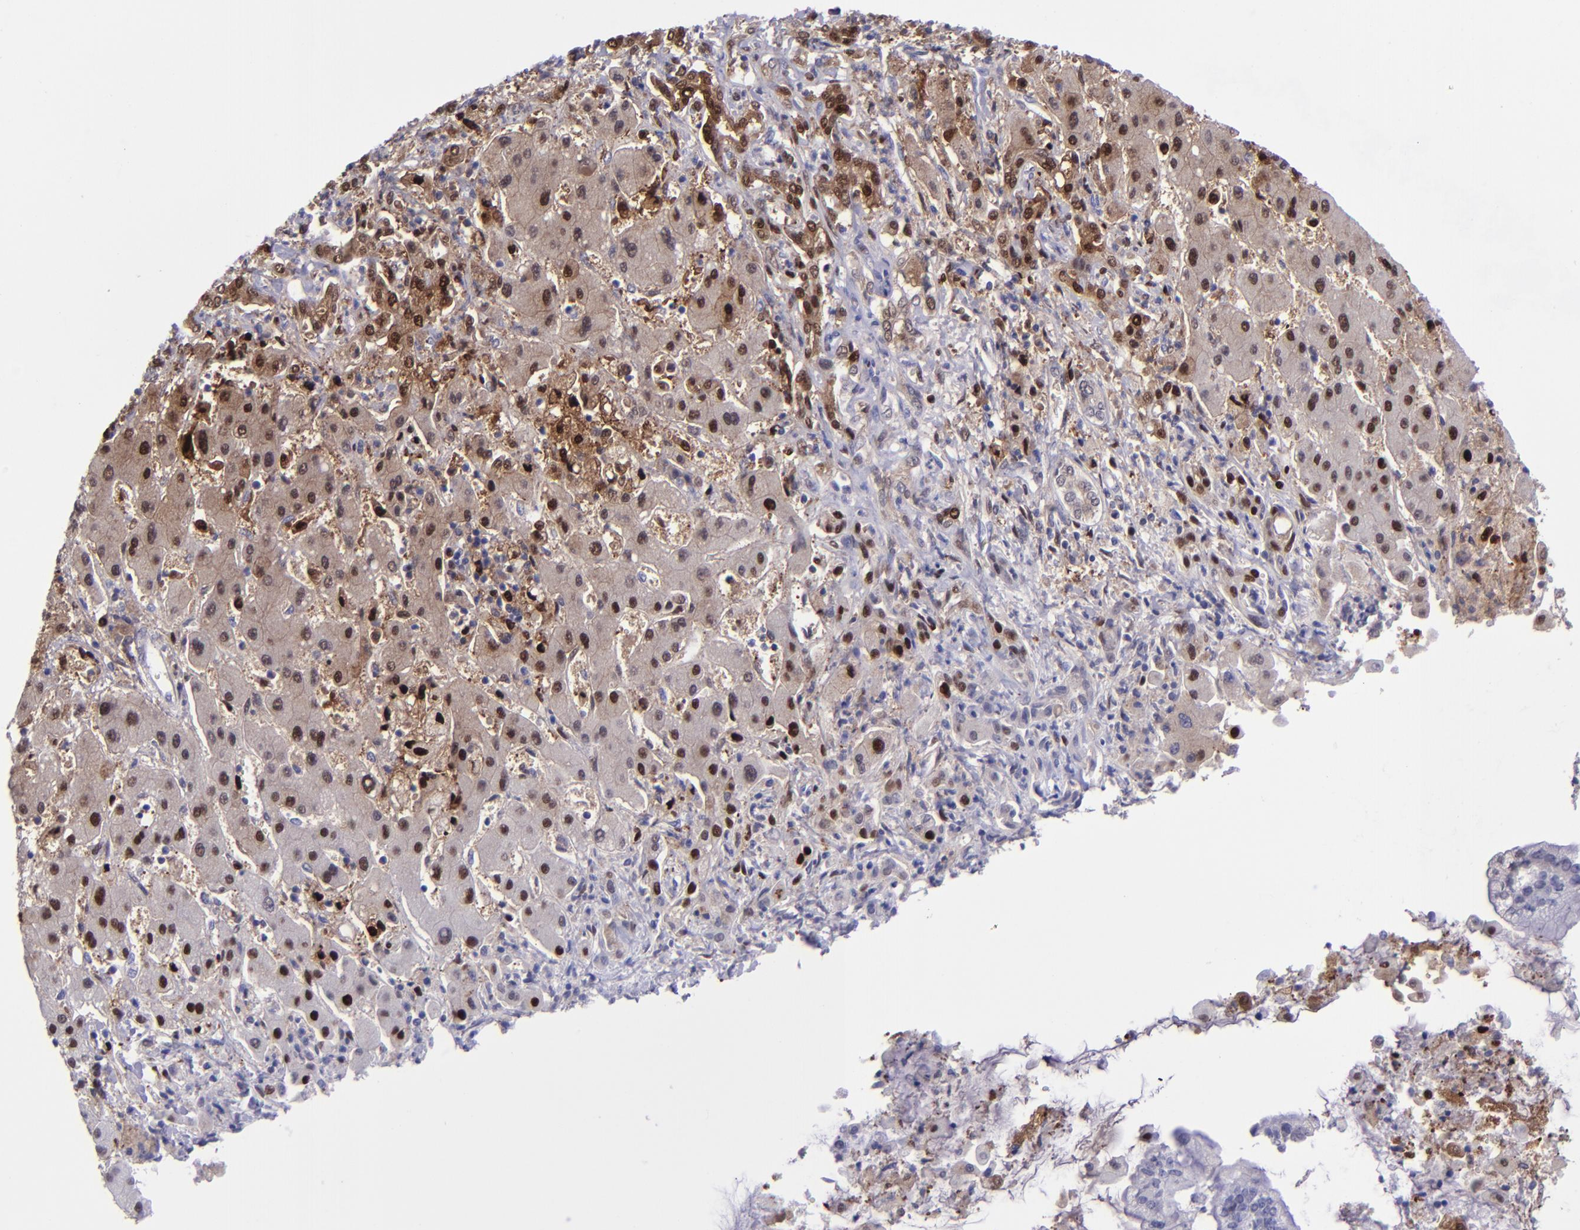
{"staining": {"intensity": "moderate", "quantity": ">75%", "location": "cytoplasmic/membranous,nuclear"}, "tissue": "liver cancer", "cell_type": "Tumor cells", "image_type": "cancer", "snomed": [{"axis": "morphology", "description": "Cholangiocarcinoma"}, {"axis": "topography", "description": "Liver"}], "caption": "Approximately >75% of tumor cells in human liver cholangiocarcinoma display moderate cytoplasmic/membranous and nuclear protein positivity as visualized by brown immunohistochemical staining.", "gene": "TYMP", "patient": {"sex": "male", "age": 50}}